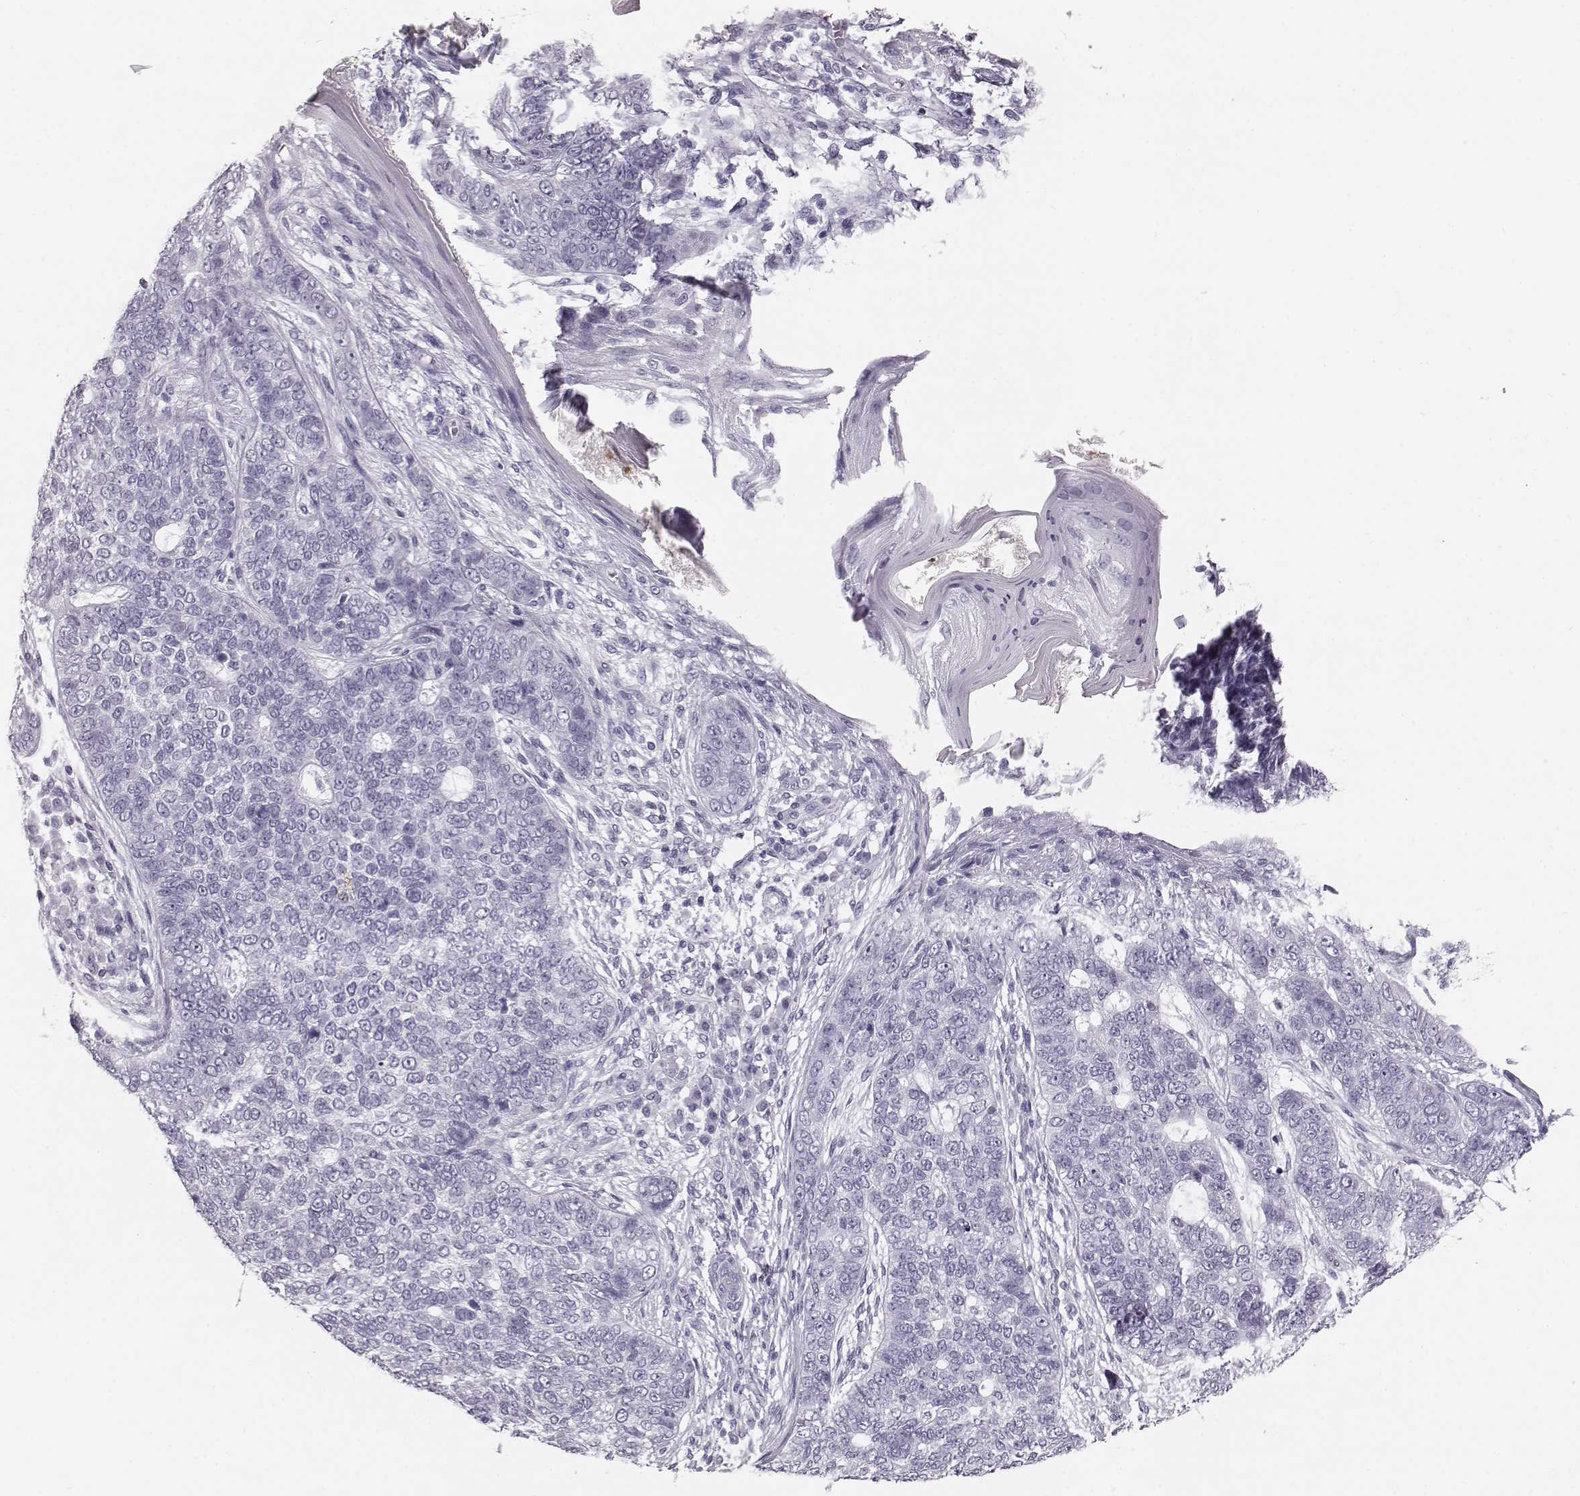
{"staining": {"intensity": "negative", "quantity": "none", "location": "none"}, "tissue": "skin cancer", "cell_type": "Tumor cells", "image_type": "cancer", "snomed": [{"axis": "morphology", "description": "Basal cell carcinoma"}, {"axis": "topography", "description": "Skin"}], "caption": "An IHC histopathology image of basal cell carcinoma (skin) is shown. There is no staining in tumor cells of basal cell carcinoma (skin).", "gene": "BFSP2", "patient": {"sex": "female", "age": 69}}